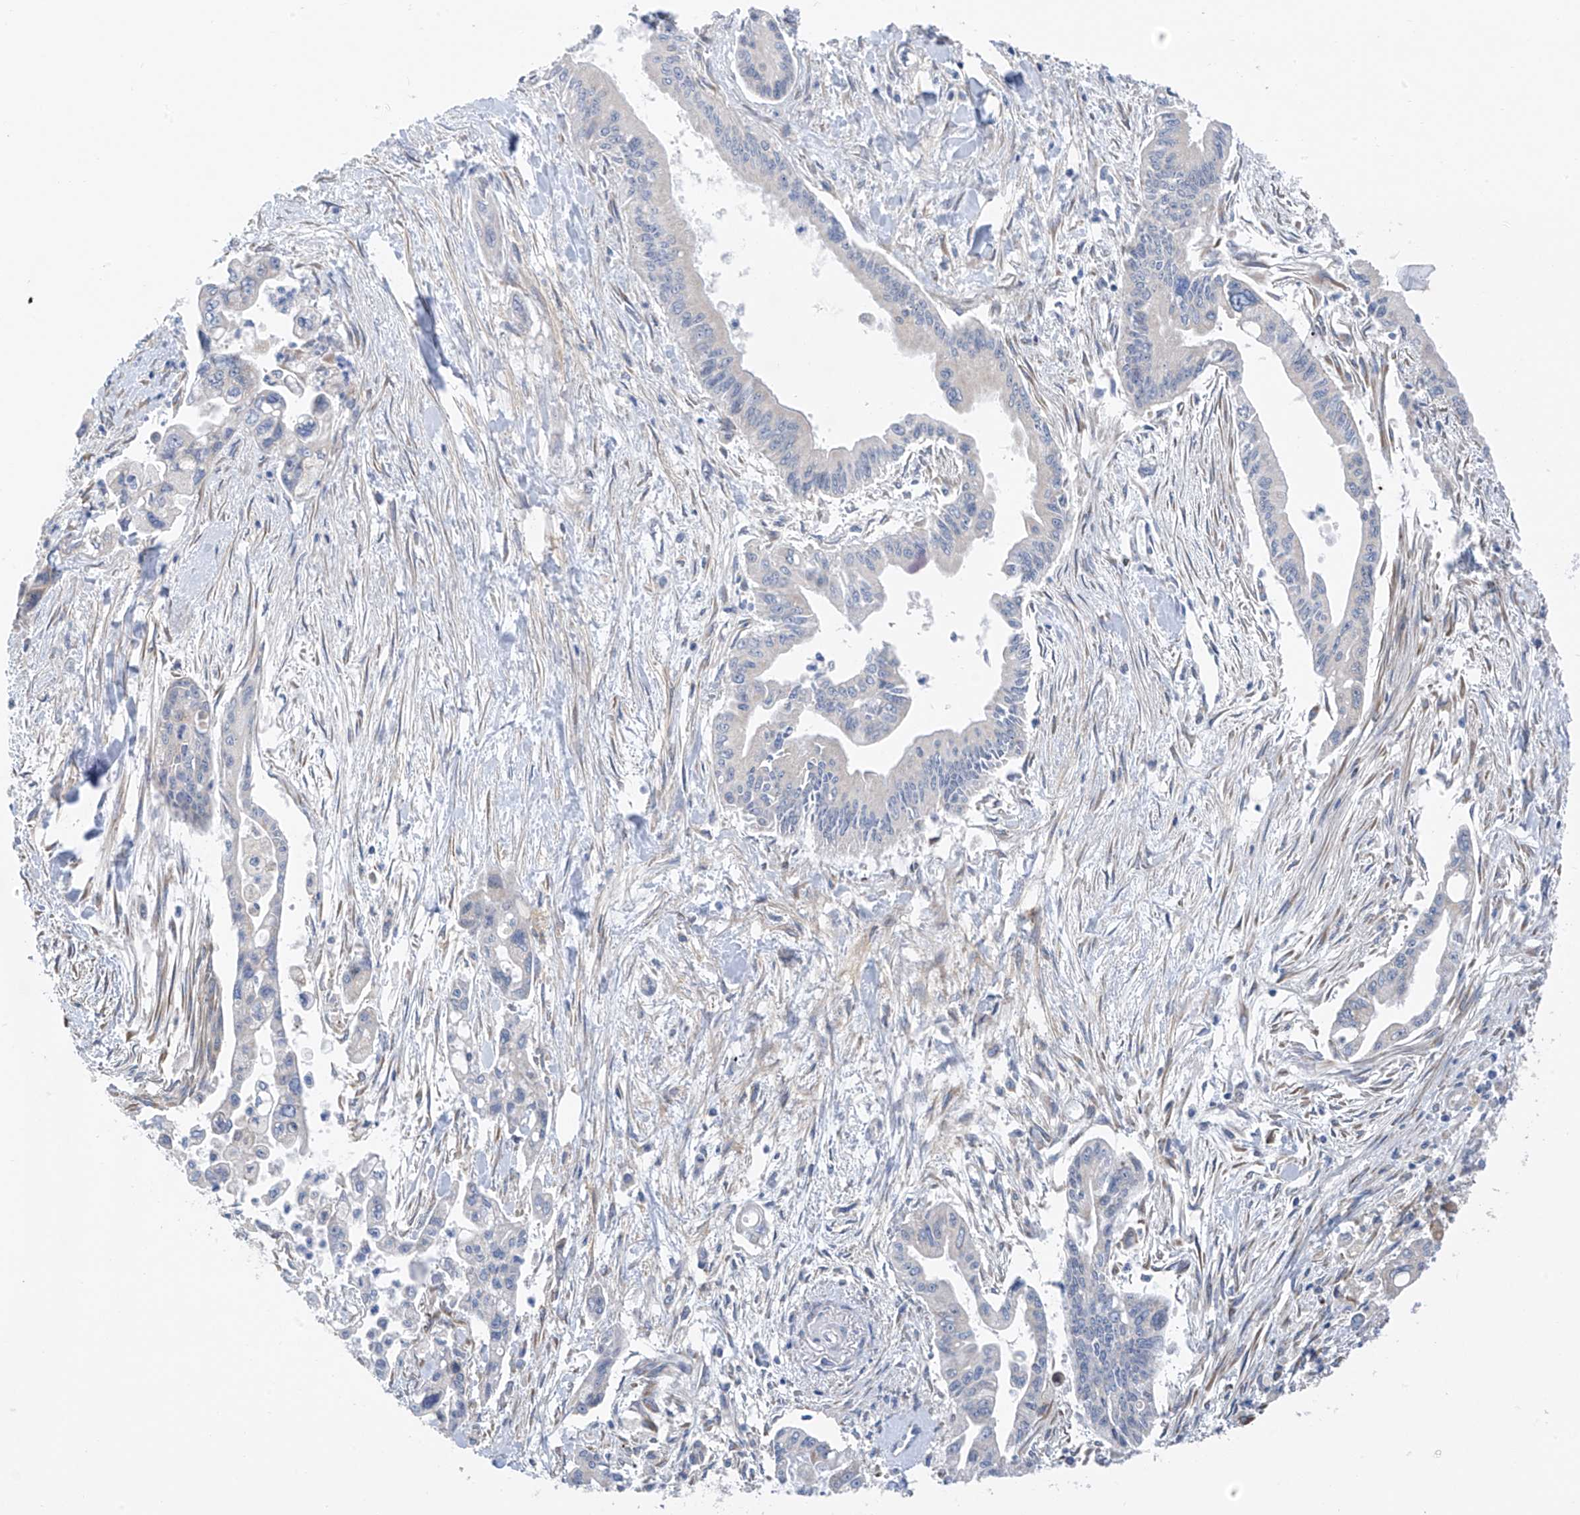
{"staining": {"intensity": "negative", "quantity": "none", "location": "none"}, "tissue": "pancreatic cancer", "cell_type": "Tumor cells", "image_type": "cancer", "snomed": [{"axis": "morphology", "description": "Adenocarcinoma, NOS"}, {"axis": "topography", "description": "Pancreas"}], "caption": "There is no significant expression in tumor cells of adenocarcinoma (pancreatic).", "gene": "EOMES", "patient": {"sex": "male", "age": 70}}